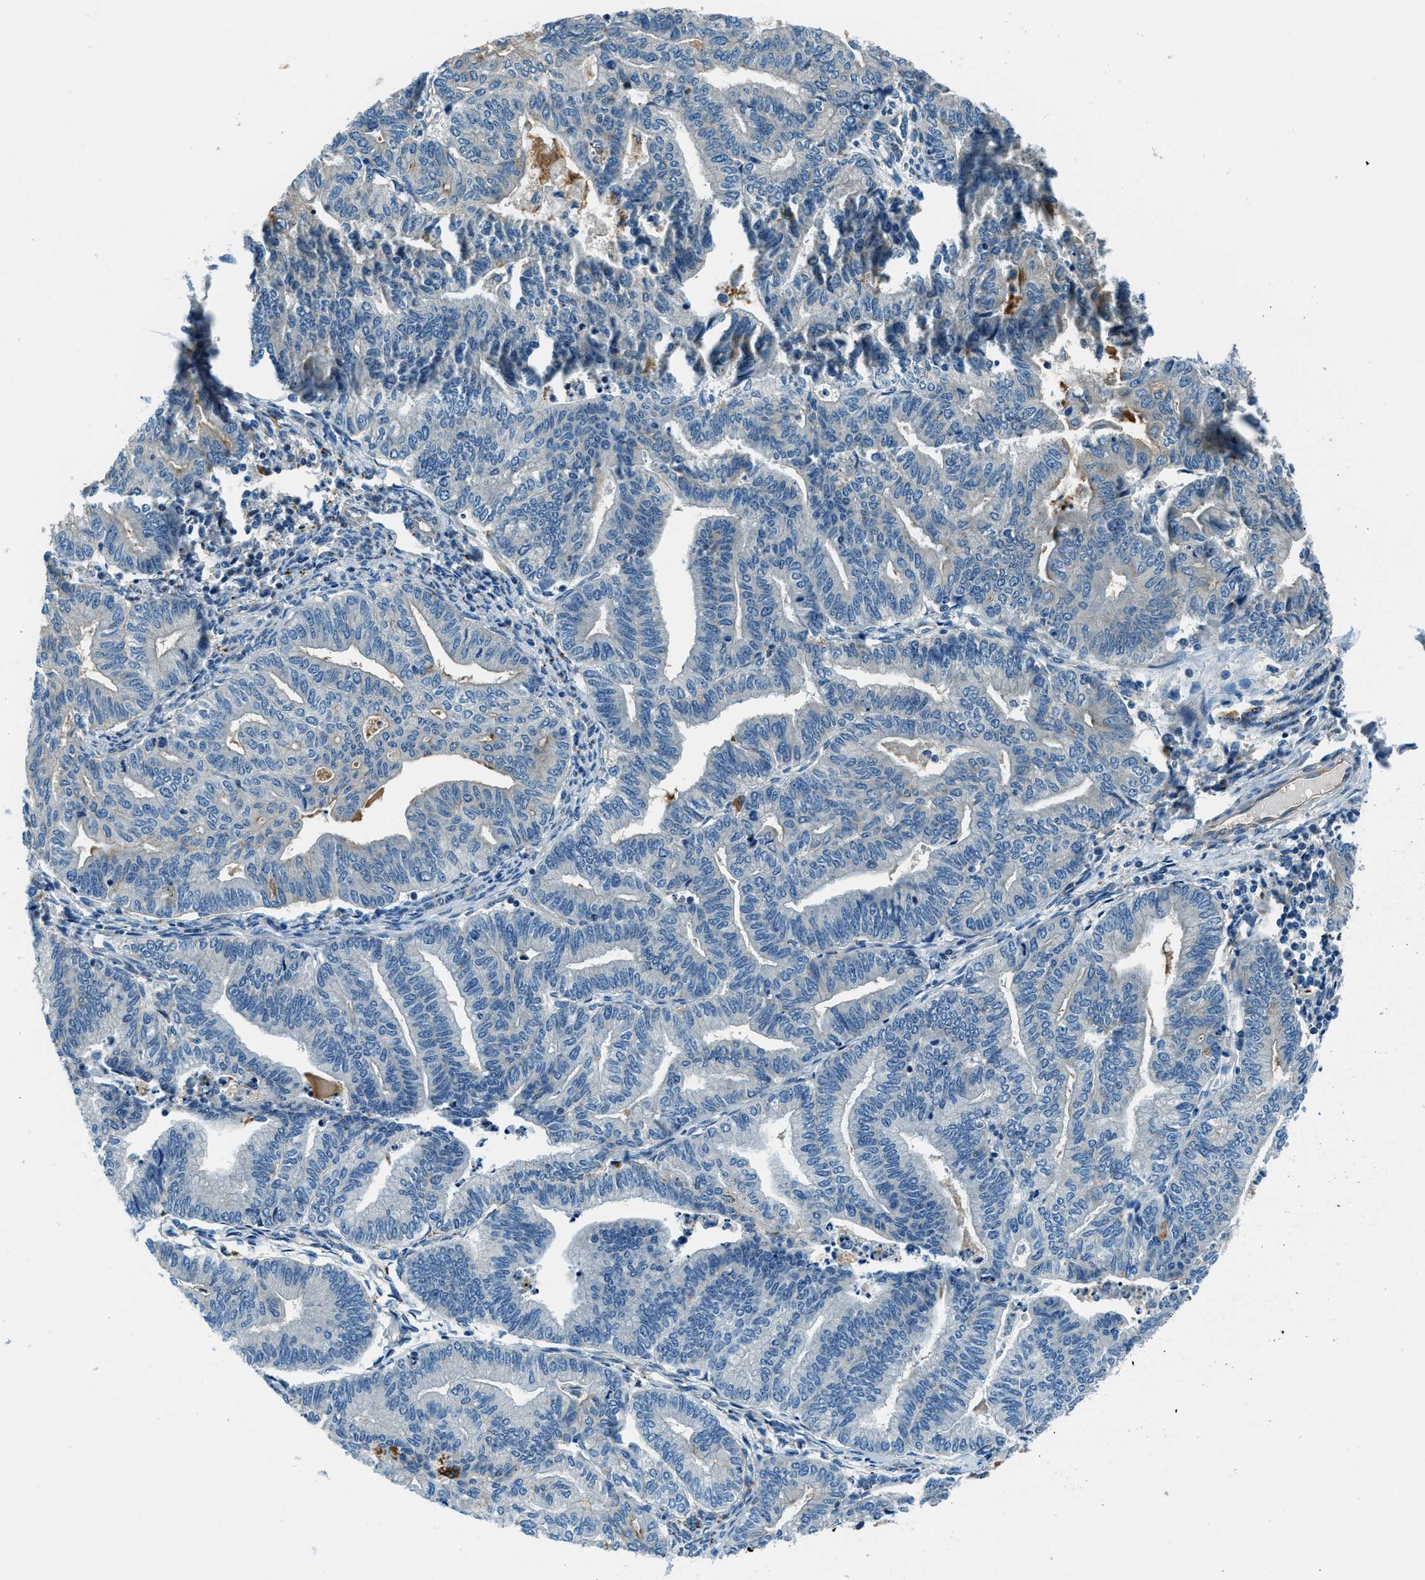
{"staining": {"intensity": "negative", "quantity": "none", "location": "none"}, "tissue": "endometrial cancer", "cell_type": "Tumor cells", "image_type": "cancer", "snomed": [{"axis": "morphology", "description": "Adenocarcinoma, NOS"}, {"axis": "topography", "description": "Endometrium"}], "caption": "DAB (3,3'-diaminobenzidine) immunohistochemical staining of adenocarcinoma (endometrial) displays no significant expression in tumor cells.", "gene": "SLC19A2", "patient": {"sex": "female", "age": 79}}